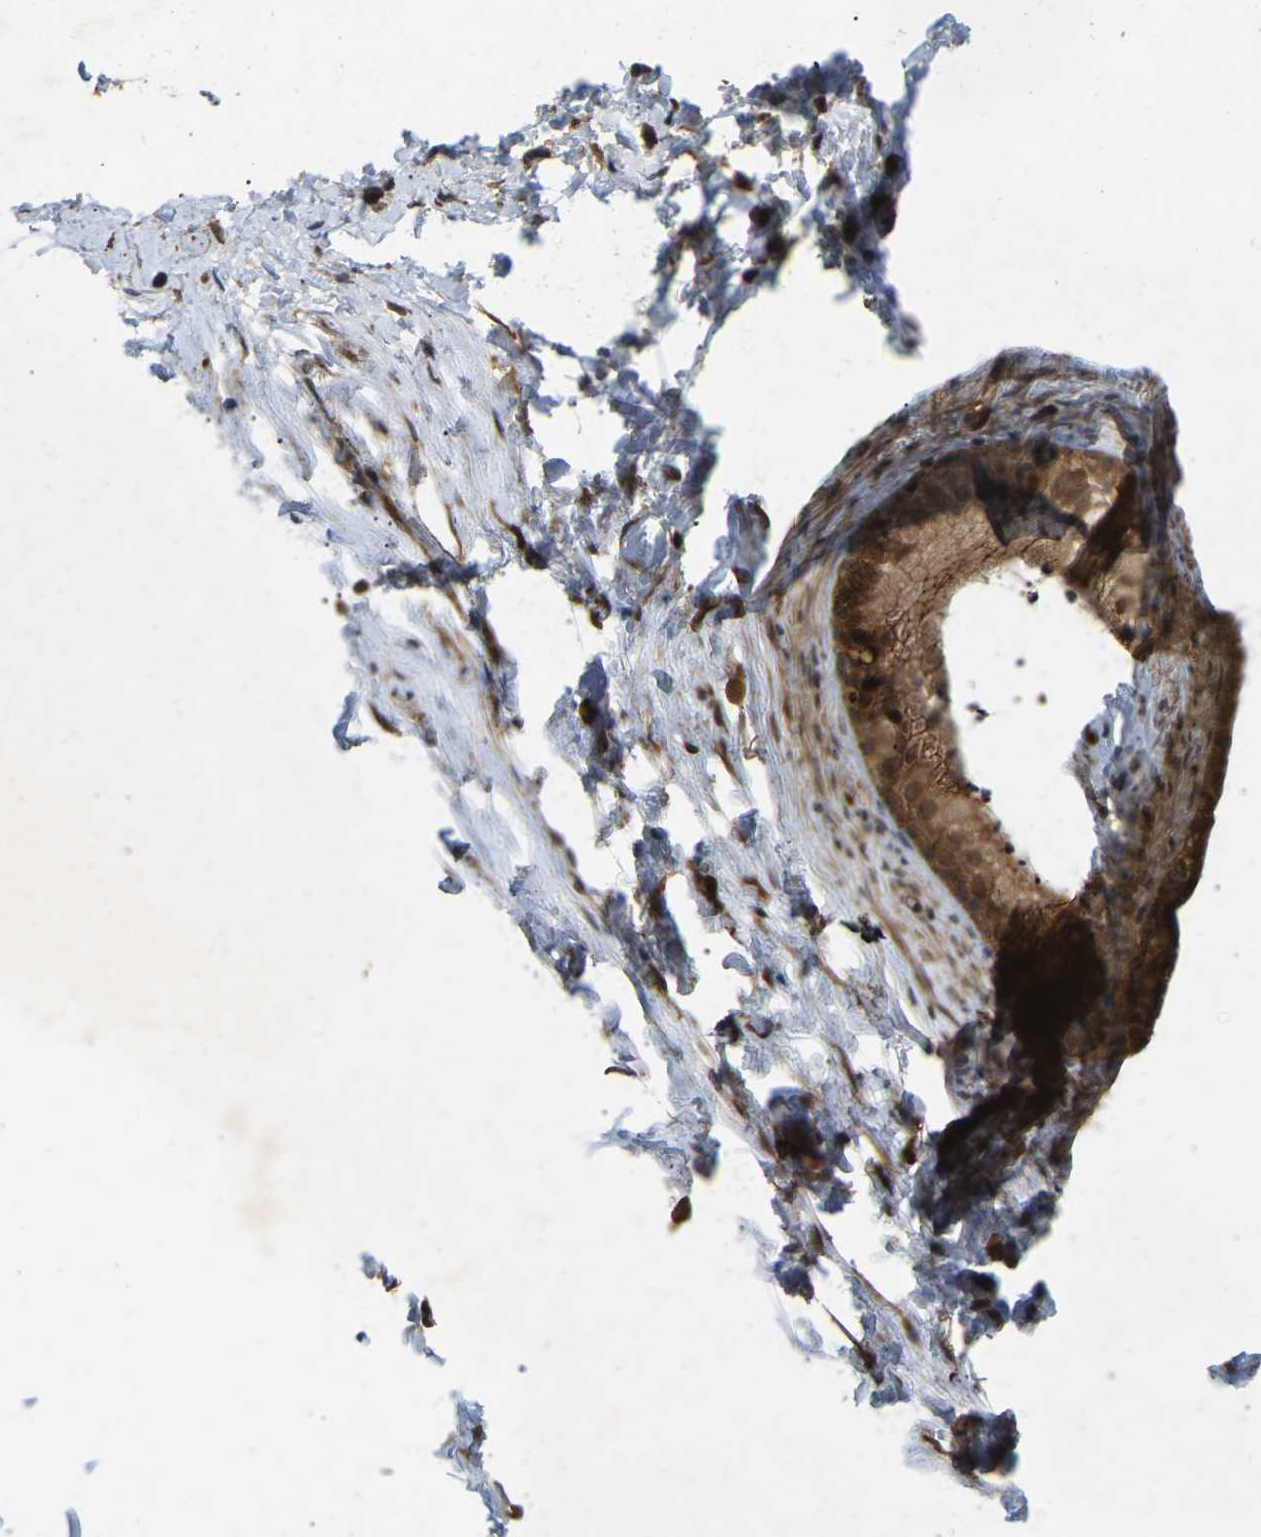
{"staining": {"intensity": "moderate", "quantity": ">75%", "location": "cytoplasmic/membranous,nuclear"}, "tissue": "epididymis", "cell_type": "Glandular cells", "image_type": "normal", "snomed": [{"axis": "morphology", "description": "Normal tissue, NOS"}, {"axis": "topography", "description": "Epididymis"}], "caption": "Protein analysis of normal epididymis exhibits moderate cytoplasmic/membranous,nuclear expression in approximately >75% of glandular cells.", "gene": "KIAA1549", "patient": {"sex": "male", "age": 56}}